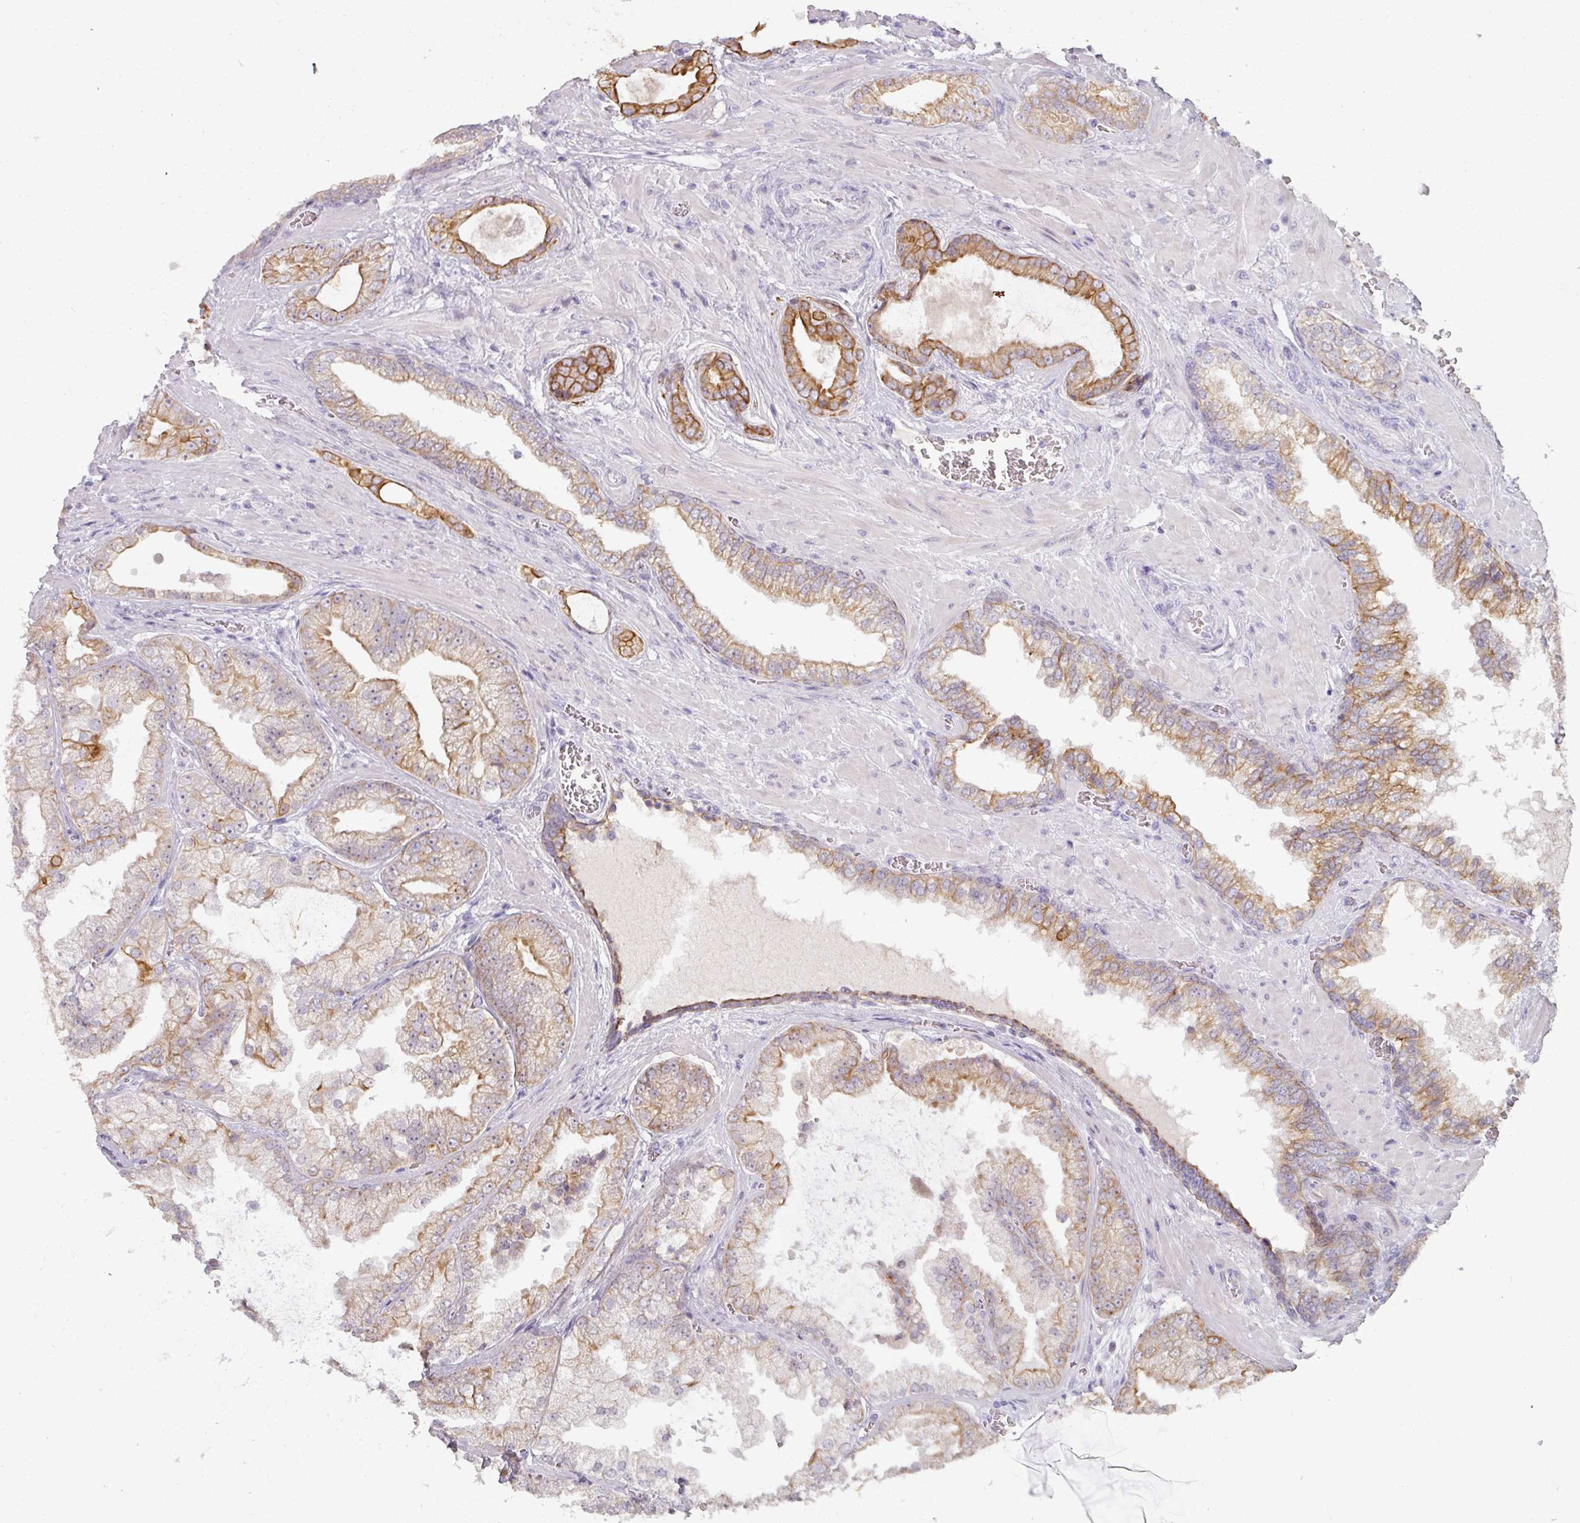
{"staining": {"intensity": "strong", "quantity": ">75%", "location": "cytoplasmic/membranous"}, "tissue": "prostate cancer", "cell_type": "Tumor cells", "image_type": "cancer", "snomed": [{"axis": "morphology", "description": "Adenocarcinoma, Low grade"}, {"axis": "topography", "description": "Prostate"}], "caption": "This photomicrograph exhibits prostate low-grade adenocarcinoma stained with immunohistochemistry to label a protein in brown. The cytoplasmic/membranous of tumor cells show strong positivity for the protein. Nuclei are counter-stained blue.", "gene": "GTF2H3", "patient": {"sex": "male", "age": 57}}